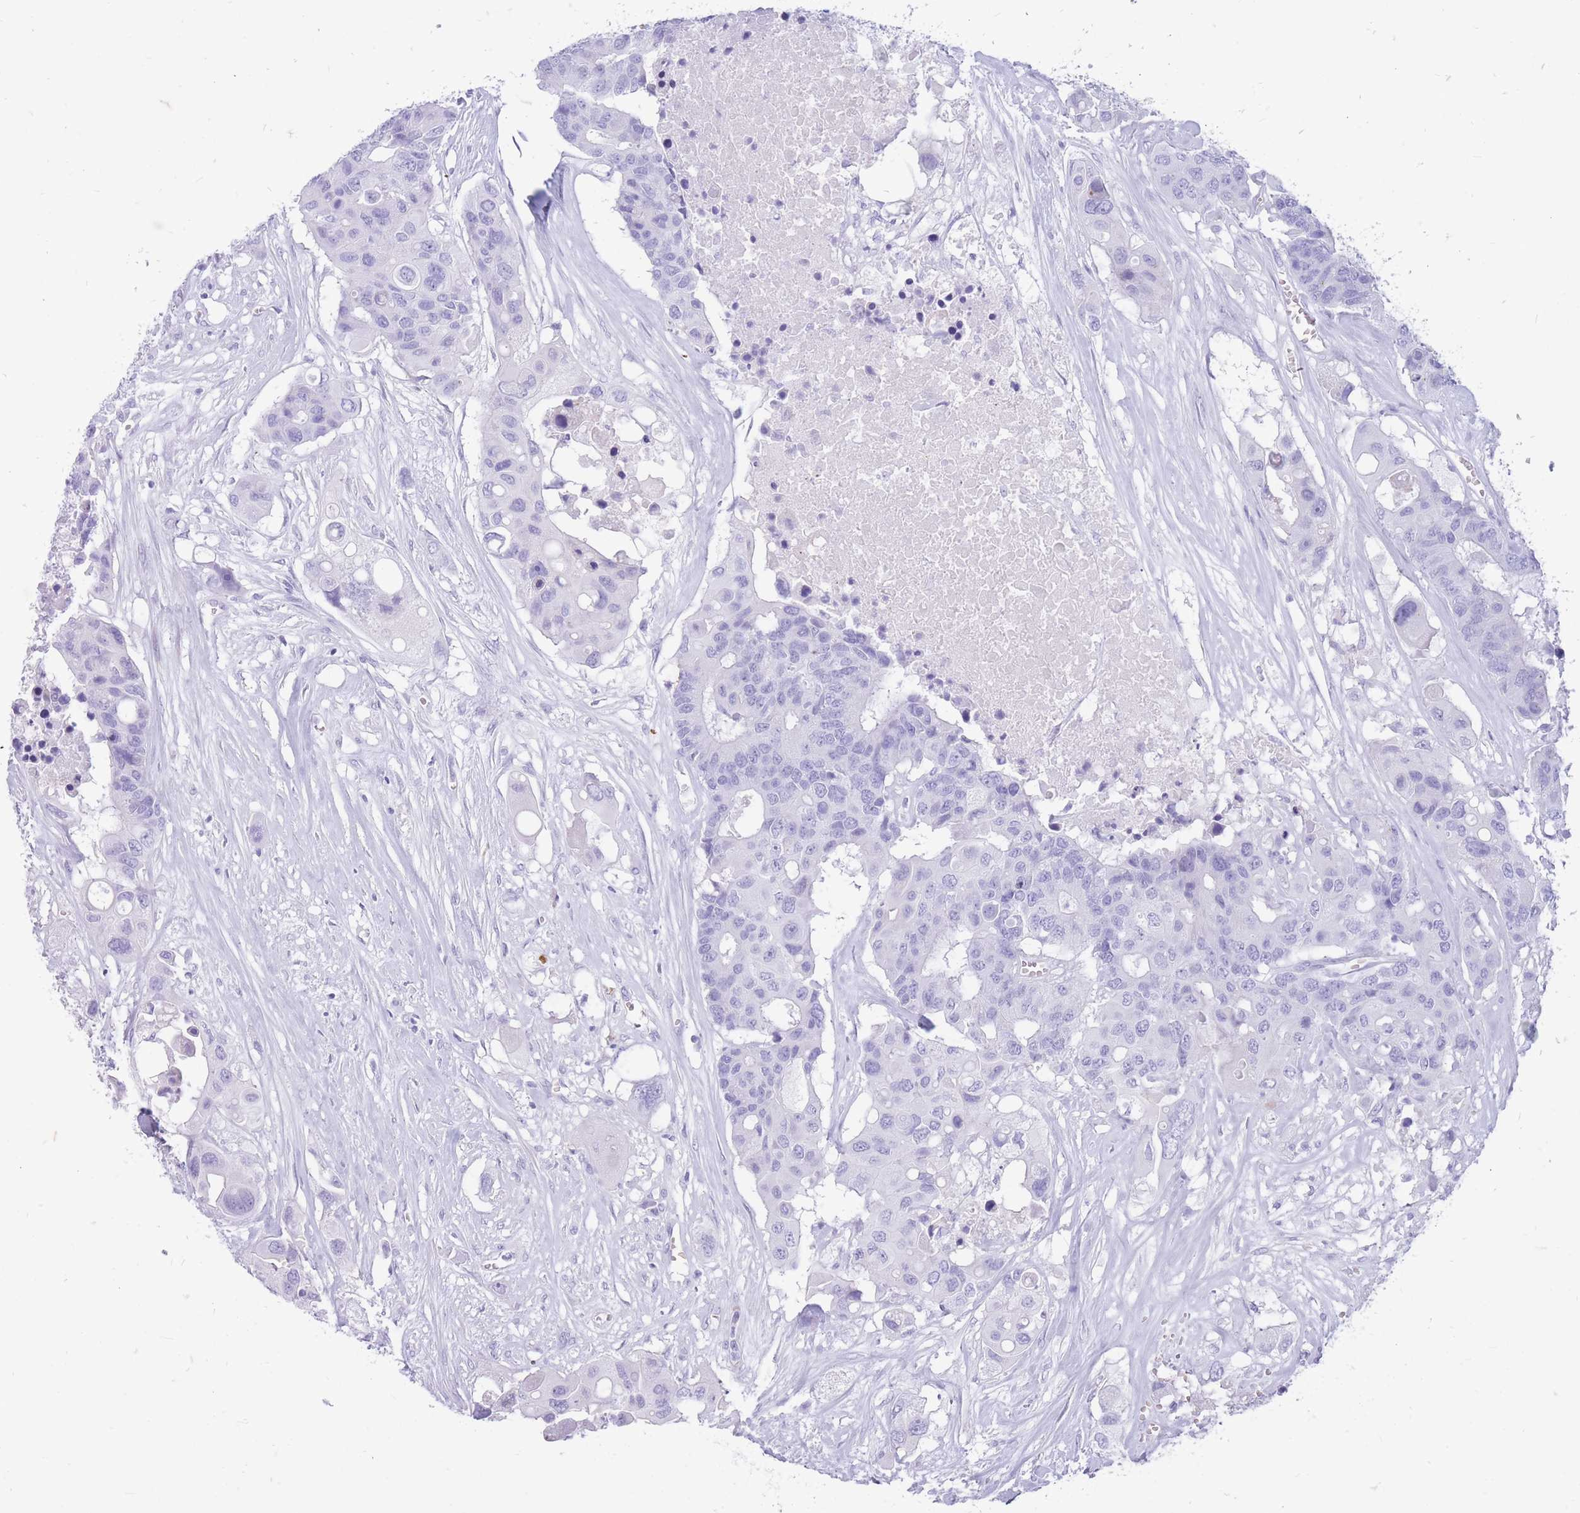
{"staining": {"intensity": "negative", "quantity": "none", "location": "none"}, "tissue": "colorectal cancer", "cell_type": "Tumor cells", "image_type": "cancer", "snomed": [{"axis": "morphology", "description": "Adenocarcinoma, NOS"}, {"axis": "topography", "description": "Colon"}], "caption": "Photomicrograph shows no protein expression in tumor cells of colorectal cancer tissue.", "gene": "ZFP37", "patient": {"sex": "male", "age": 77}}